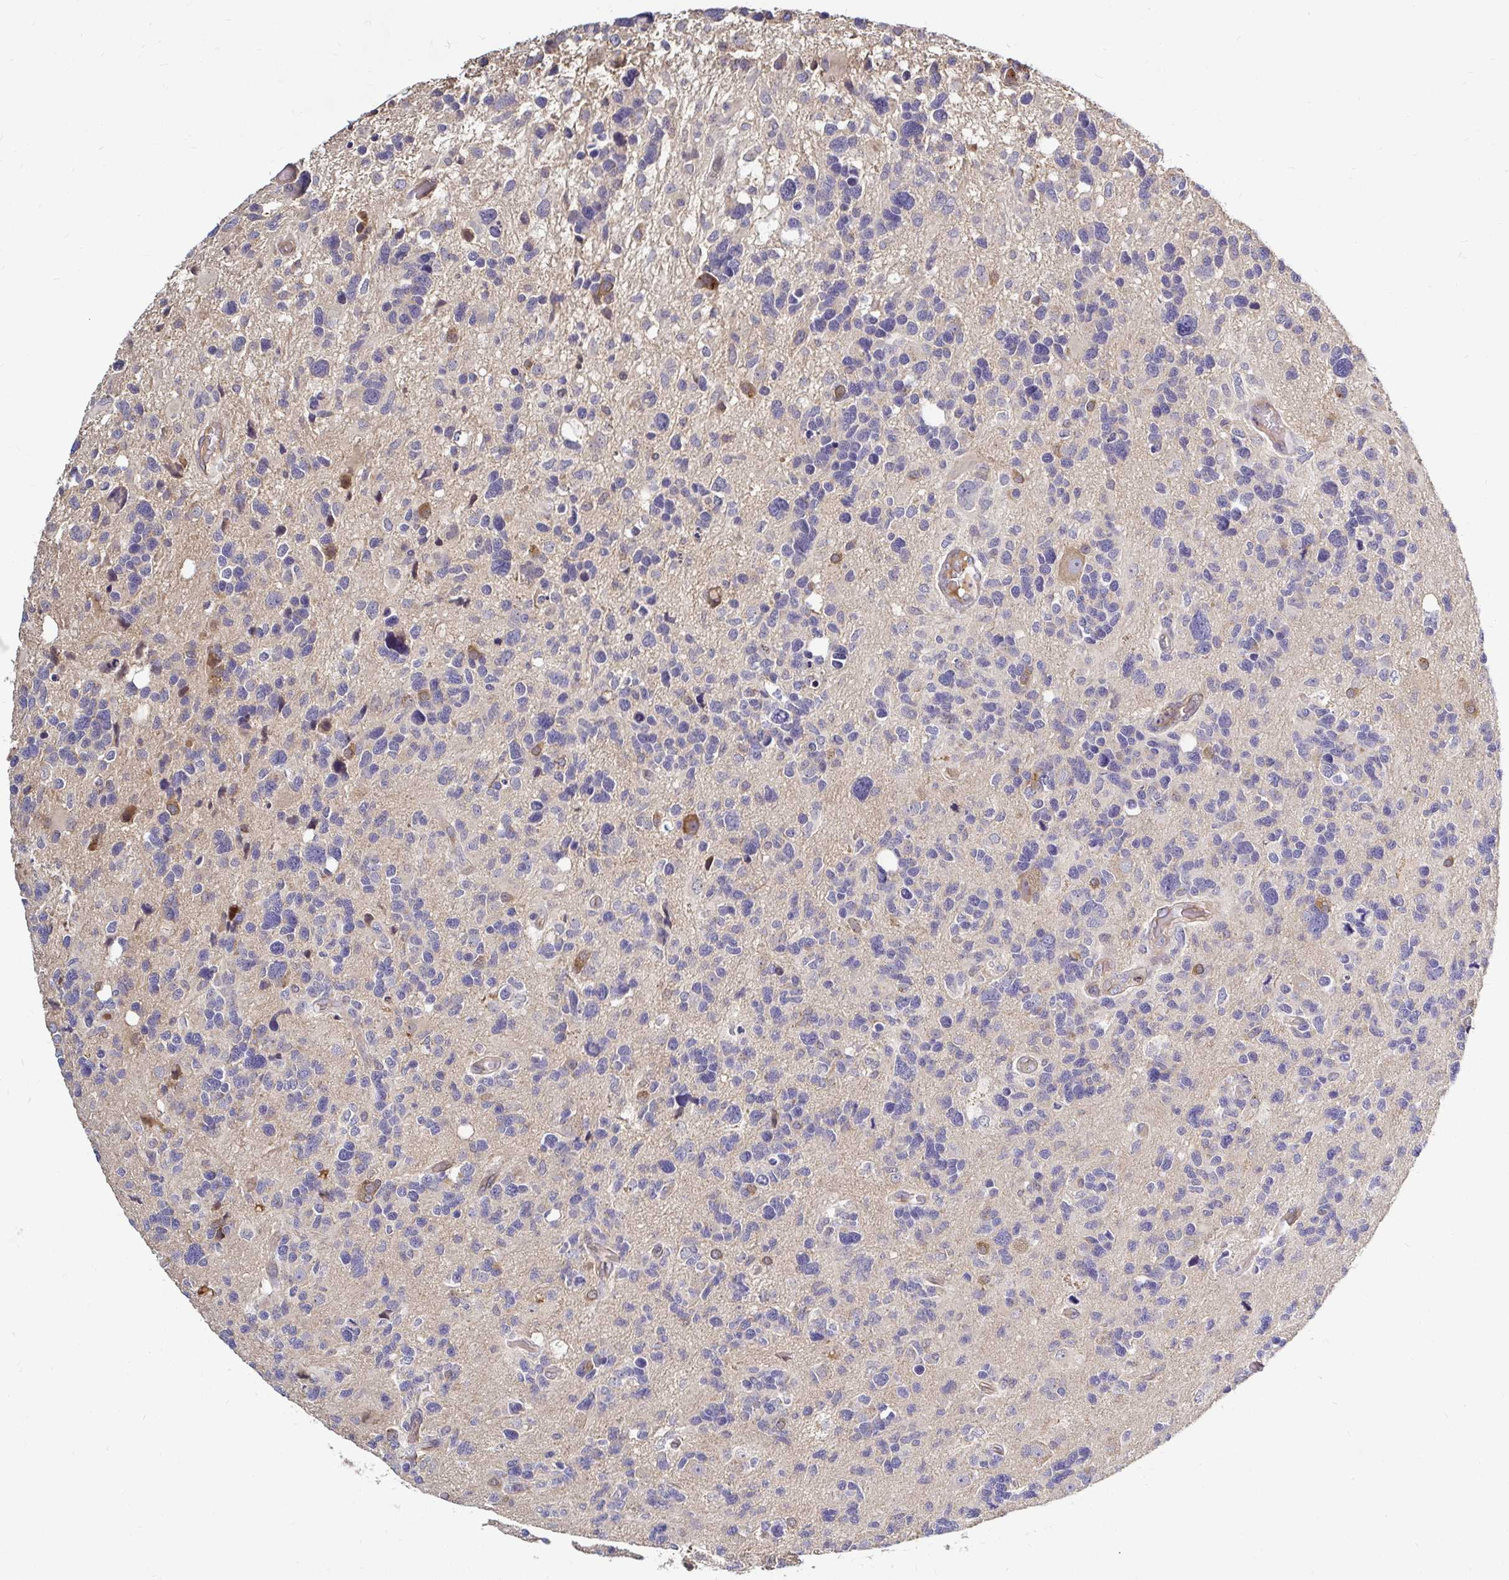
{"staining": {"intensity": "negative", "quantity": "none", "location": "none"}, "tissue": "glioma", "cell_type": "Tumor cells", "image_type": "cancer", "snomed": [{"axis": "morphology", "description": "Glioma, malignant, High grade"}, {"axis": "topography", "description": "Brain"}], "caption": "High magnification brightfield microscopy of glioma stained with DAB (3,3'-diaminobenzidine) (brown) and counterstained with hematoxylin (blue): tumor cells show no significant expression.", "gene": "ARHGEF37", "patient": {"sex": "male", "age": 49}}